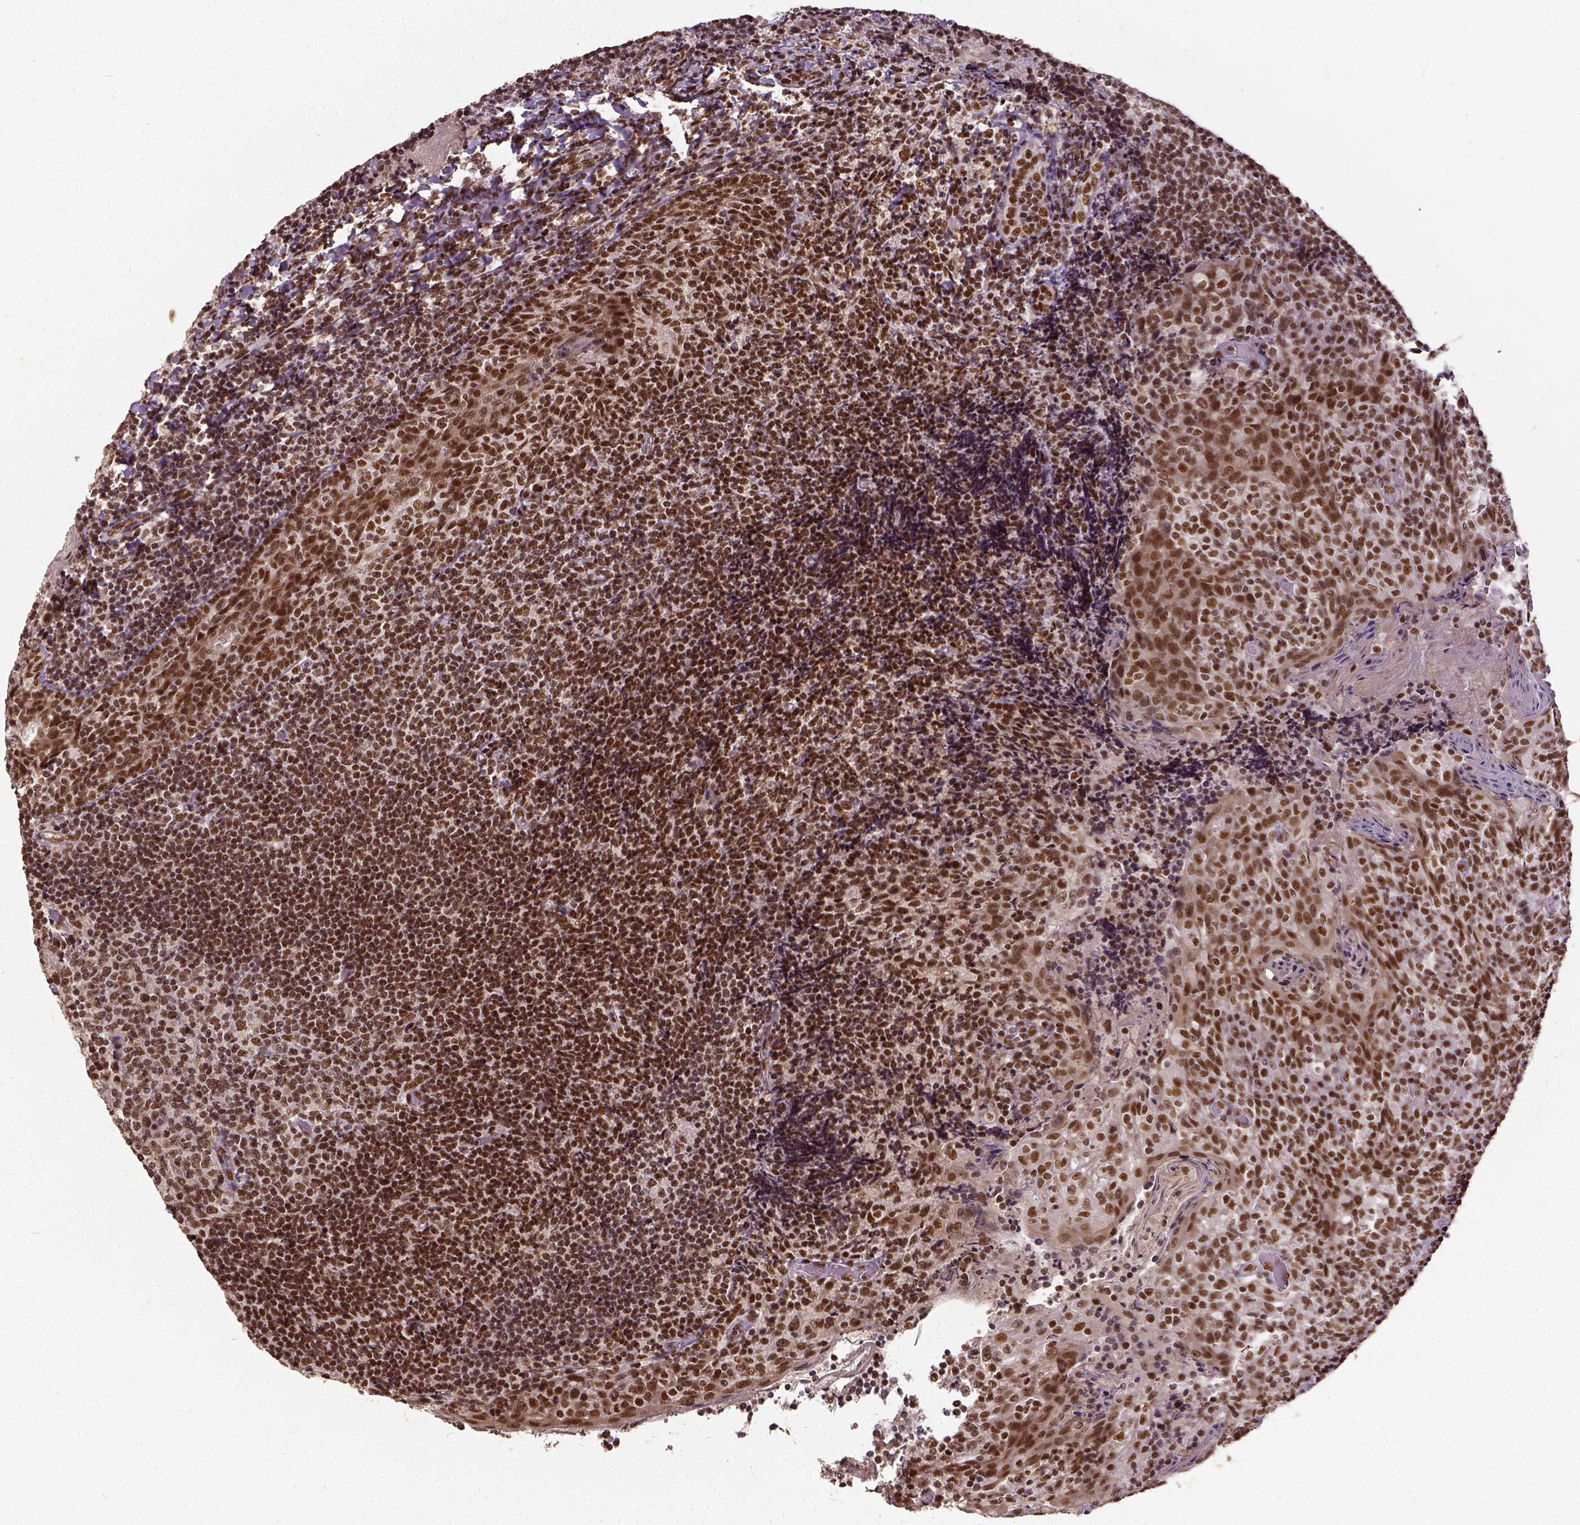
{"staining": {"intensity": "strong", "quantity": ">75%", "location": "nuclear"}, "tissue": "tonsil", "cell_type": "Germinal center cells", "image_type": "normal", "snomed": [{"axis": "morphology", "description": "Normal tissue, NOS"}, {"axis": "topography", "description": "Tonsil"}], "caption": "DAB (3,3'-diaminobenzidine) immunohistochemical staining of benign tonsil displays strong nuclear protein positivity in about >75% of germinal center cells.", "gene": "ATRX", "patient": {"sex": "female", "age": 10}}